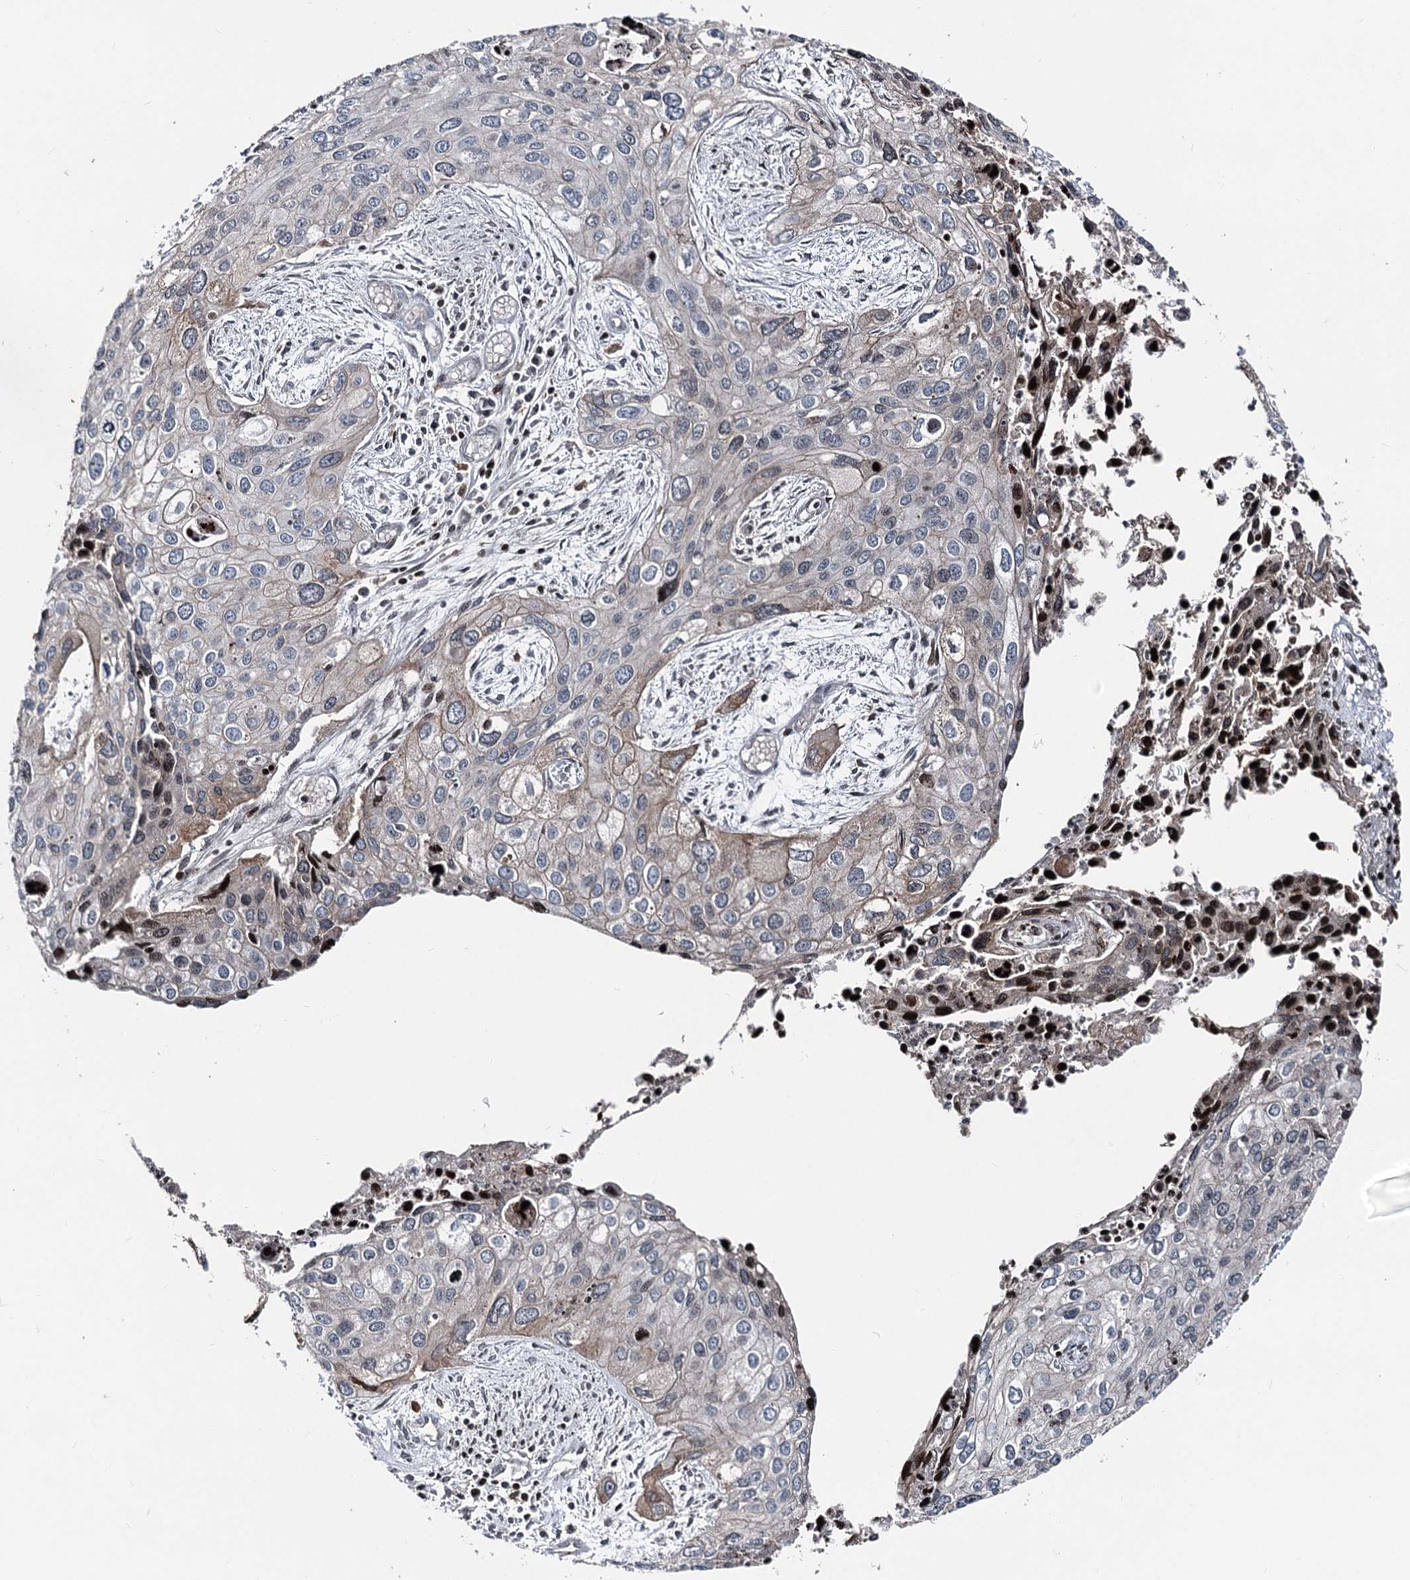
{"staining": {"intensity": "weak", "quantity": "<25%", "location": "nuclear"}, "tissue": "cervical cancer", "cell_type": "Tumor cells", "image_type": "cancer", "snomed": [{"axis": "morphology", "description": "Squamous cell carcinoma, NOS"}, {"axis": "topography", "description": "Cervix"}], "caption": "High magnification brightfield microscopy of cervical cancer stained with DAB (3,3'-diaminobenzidine) (brown) and counterstained with hematoxylin (blue): tumor cells show no significant staining. (Stains: DAB (3,3'-diaminobenzidine) immunohistochemistry with hematoxylin counter stain, Microscopy: brightfield microscopy at high magnification).", "gene": "ITFG2", "patient": {"sex": "female", "age": 55}}